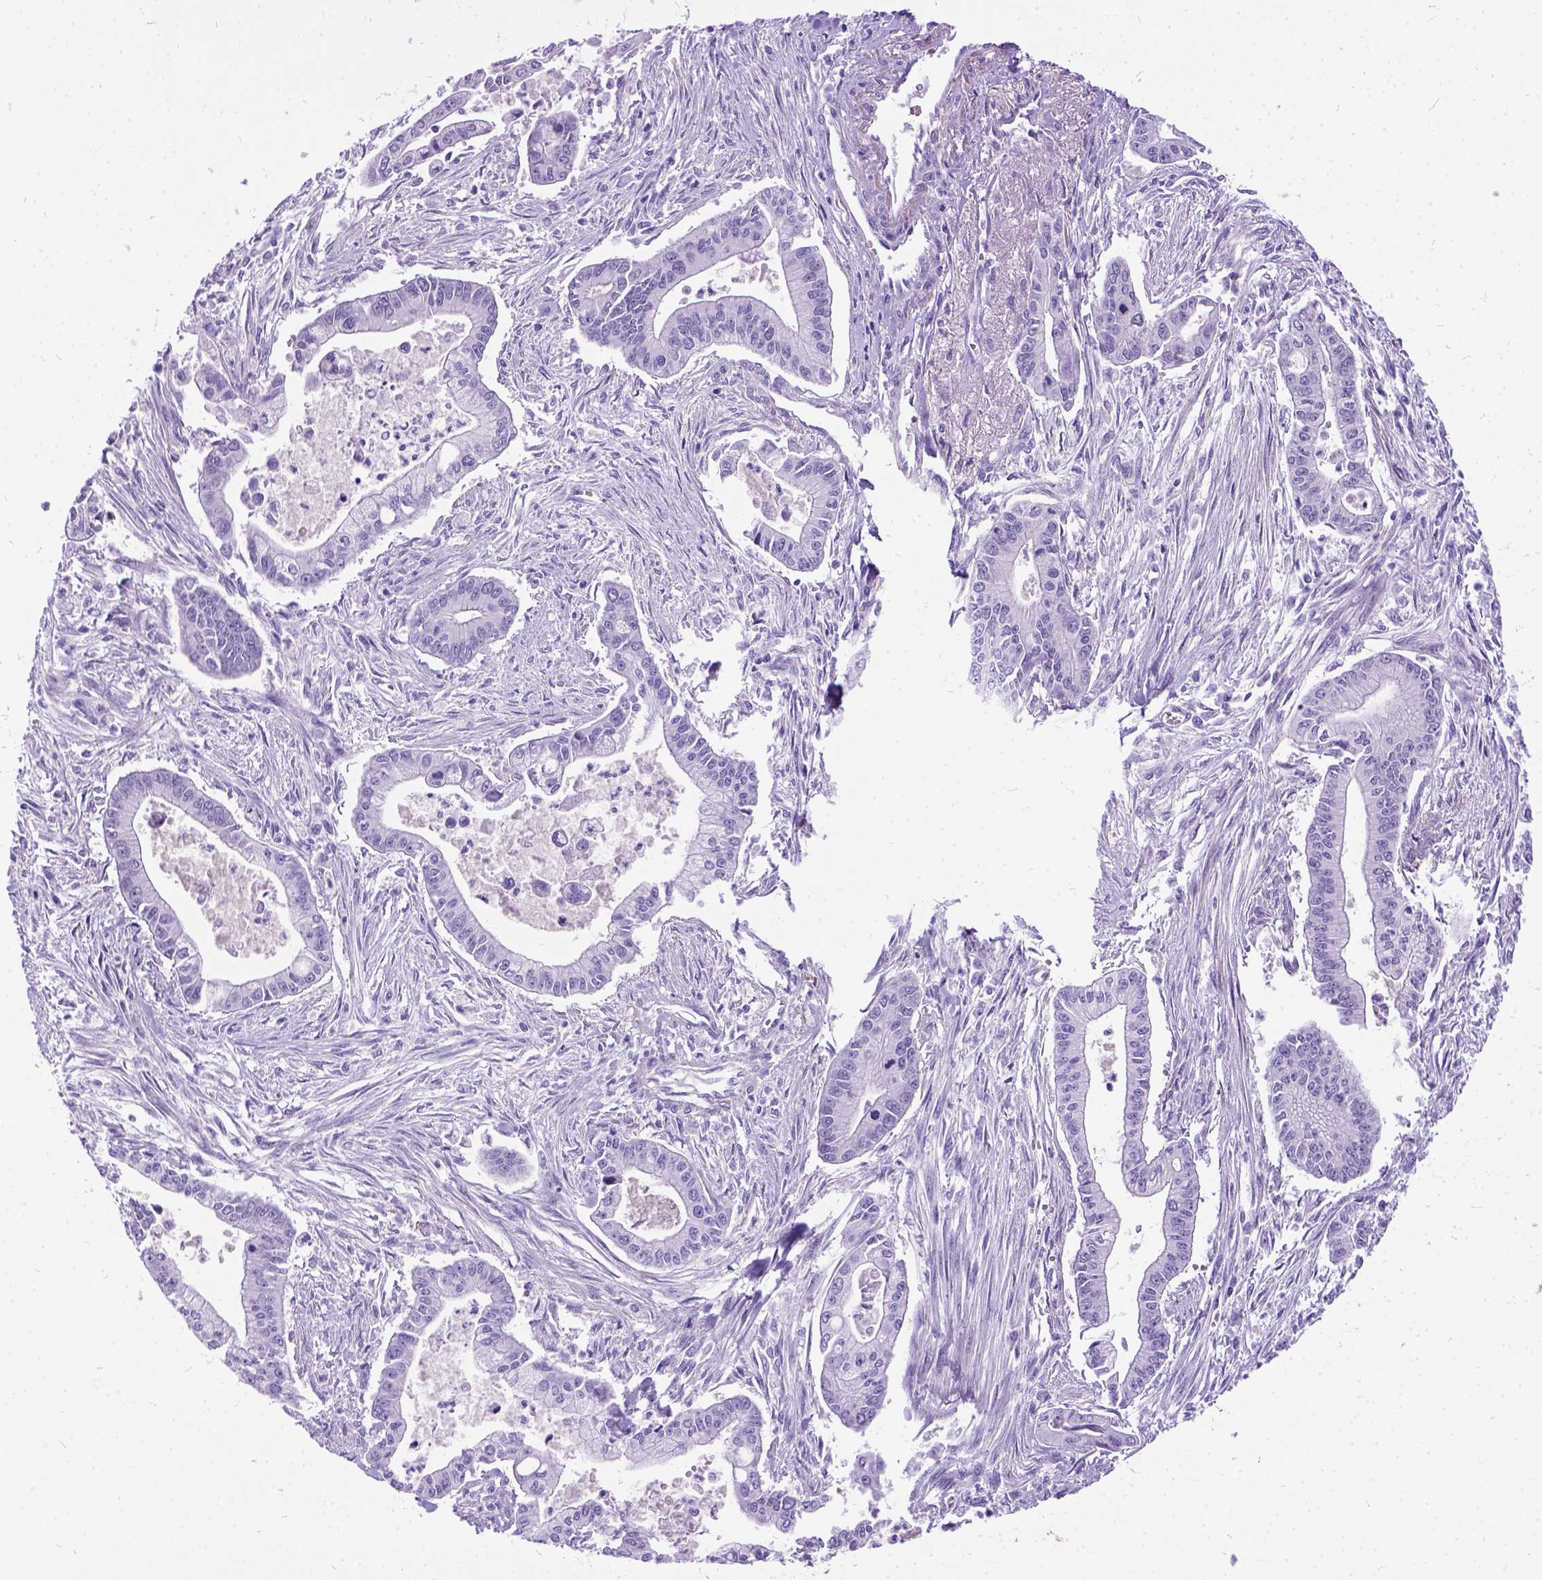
{"staining": {"intensity": "negative", "quantity": "none", "location": "none"}, "tissue": "pancreatic cancer", "cell_type": "Tumor cells", "image_type": "cancer", "snomed": [{"axis": "morphology", "description": "Adenocarcinoma, NOS"}, {"axis": "topography", "description": "Pancreas"}], "caption": "IHC photomicrograph of neoplastic tissue: adenocarcinoma (pancreatic) stained with DAB exhibits no significant protein positivity in tumor cells. (DAB (3,3'-diaminobenzidine) immunohistochemistry visualized using brightfield microscopy, high magnification).", "gene": "PRG2", "patient": {"sex": "female", "age": 65}}